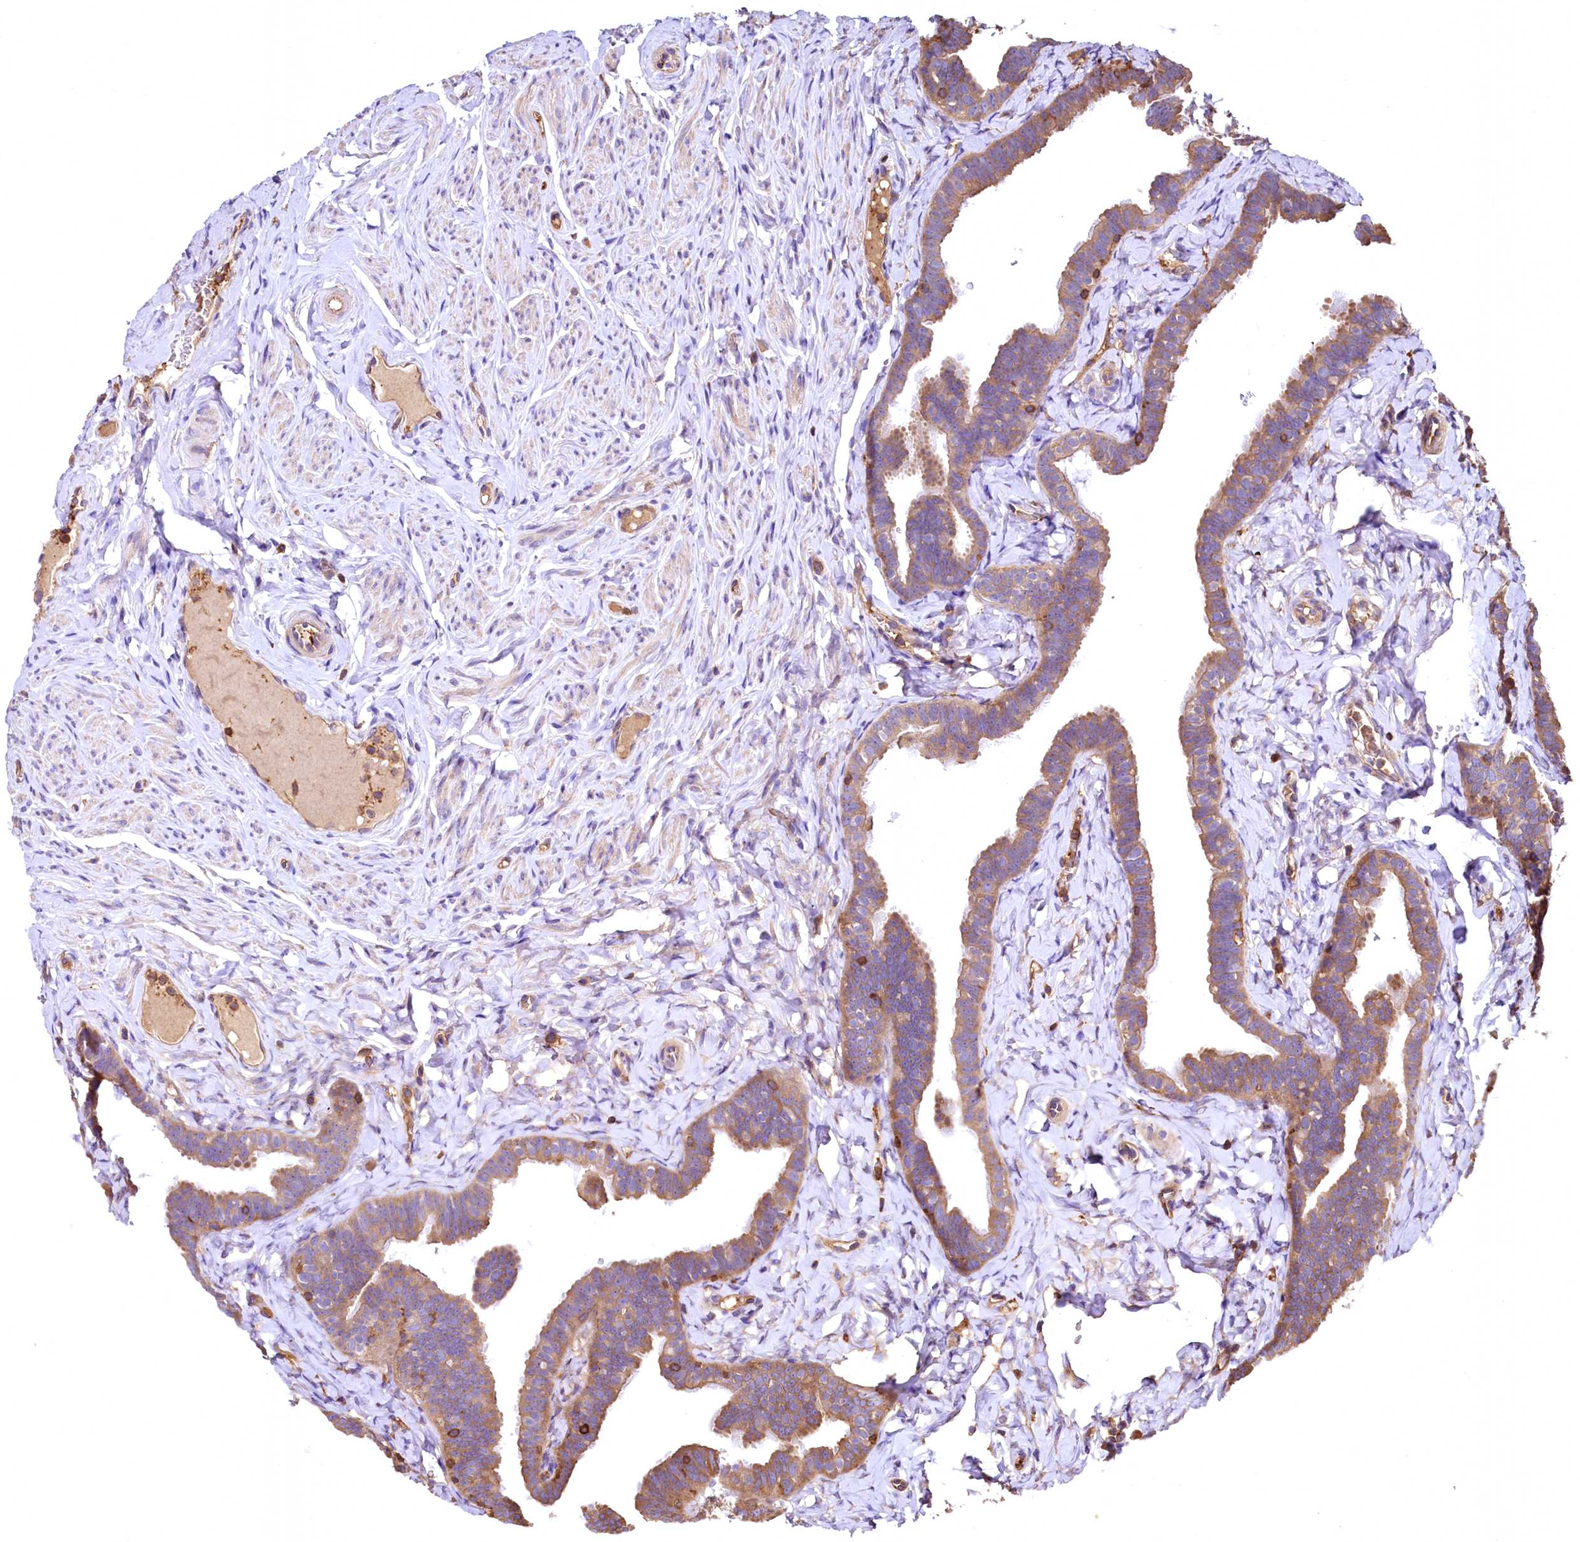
{"staining": {"intensity": "moderate", "quantity": "25%-75%", "location": "cytoplasmic/membranous"}, "tissue": "fallopian tube", "cell_type": "Glandular cells", "image_type": "normal", "snomed": [{"axis": "morphology", "description": "Normal tissue, NOS"}, {"axis": "topography", "description": "Fallopian tube"}], "caption": "Fallopian tube was stained to show a protein in brown. There is medium levels of moderate cytoplasmic/membranous expression in about 25%-75% of glandular cells. The protein is shown in brown color, while the nuclei are stained blue.", "gene": "RARS2", "patient": {"sex": "female", "age": 65}}